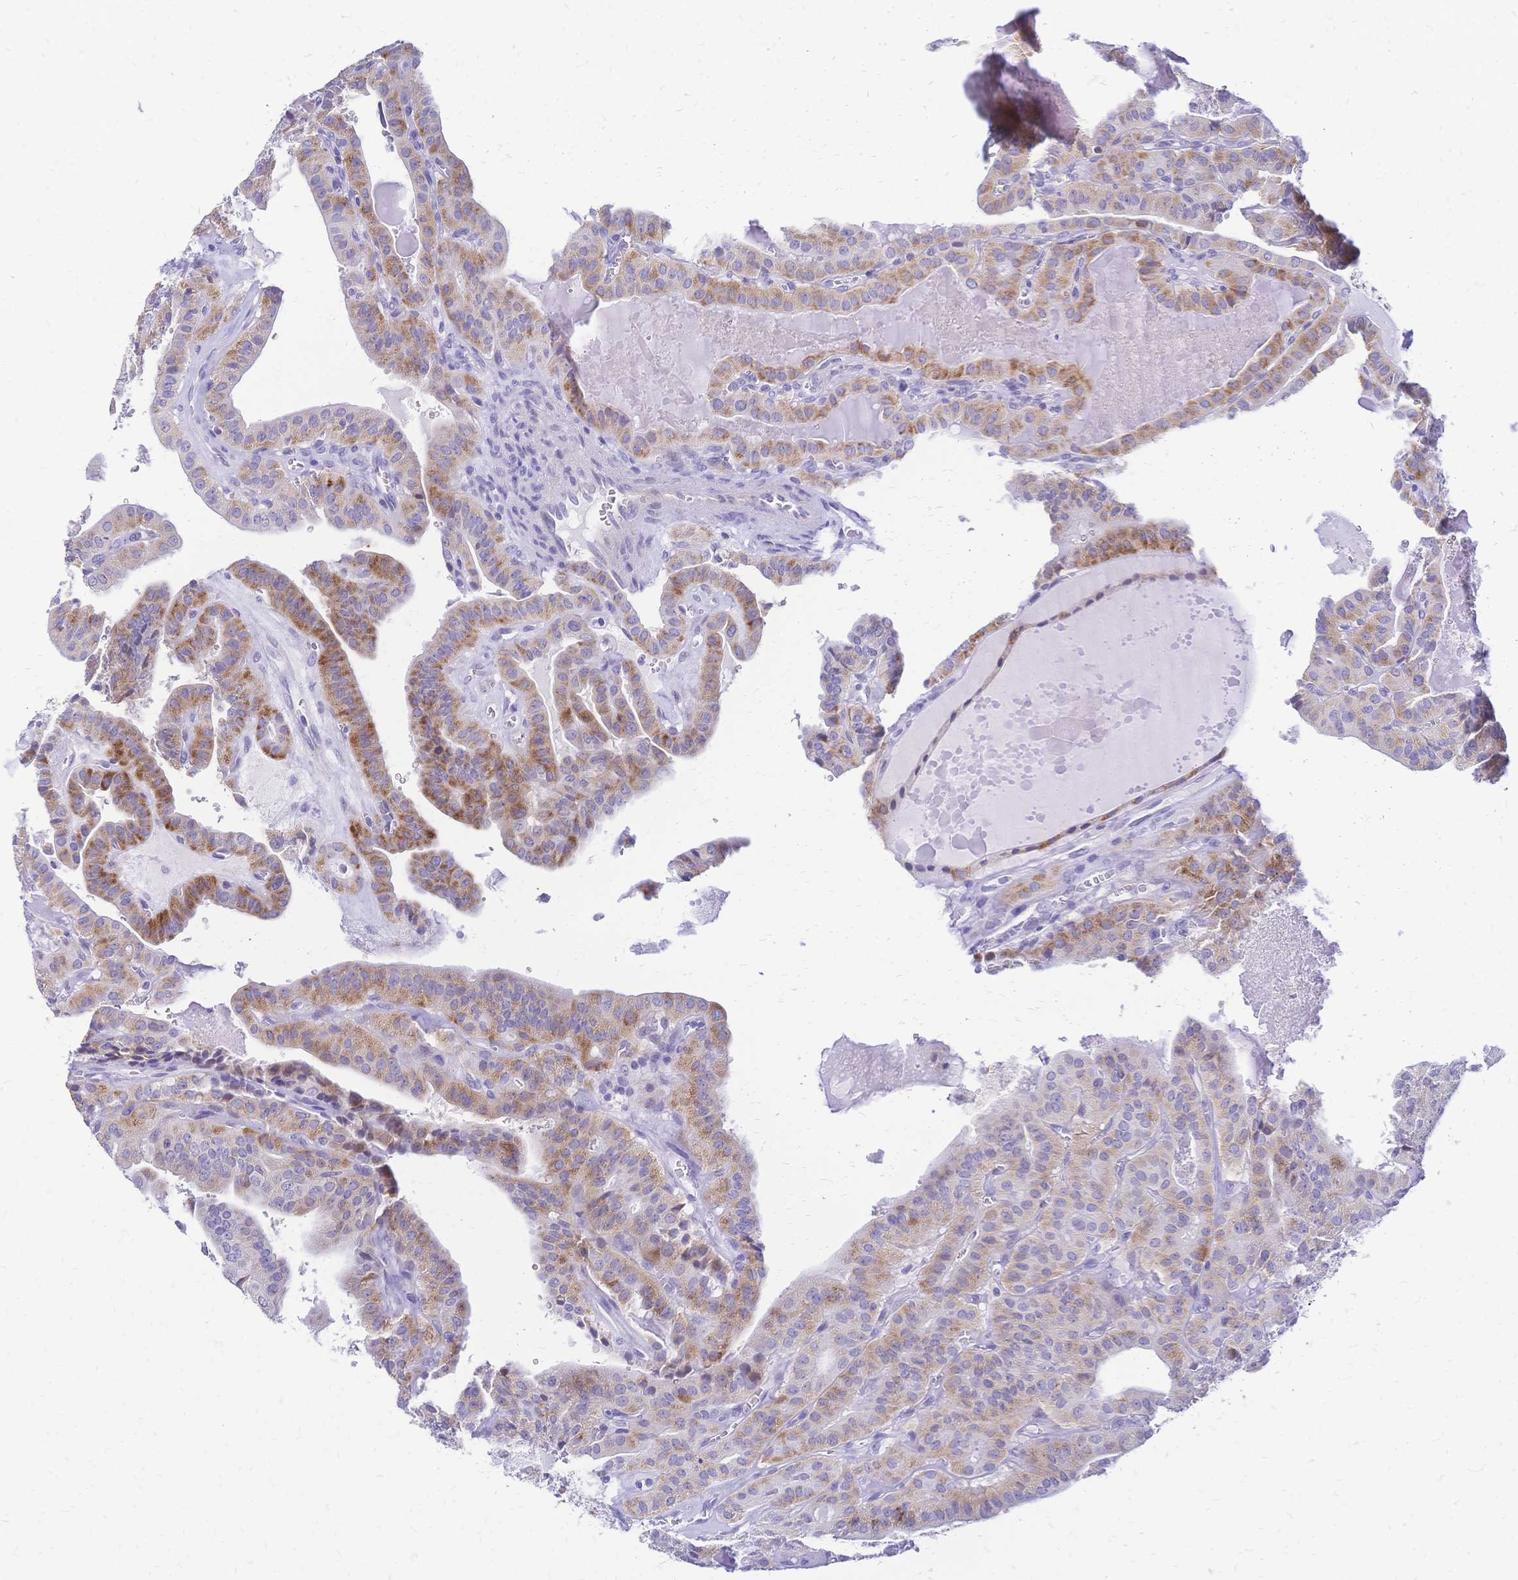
{"staining": {"intensity": "moderate", "quantity": "25%-75%", "location": "cytoplasmic/membranous"}, "tissue": "thyroid cancer", "cell_type": "Tumor cells", "image_type": "cancer", "snomed": [{"axis": "morphology", "description": "Papillary adenocarcinoma, NOS"}, {"axis": "topography", "description": "Thyroid gland"}], "caption": "High-power microscopy captured an immunohistochemistry (IHC) histopathology image of papillary adenocarcinoma (thyroid), revealing moderate cytoplasmic/membranous positivity in approximately 25%-75% of tumor cells.", "gene": "GRB7", "patient": {"sex": "male", "age": 52}}